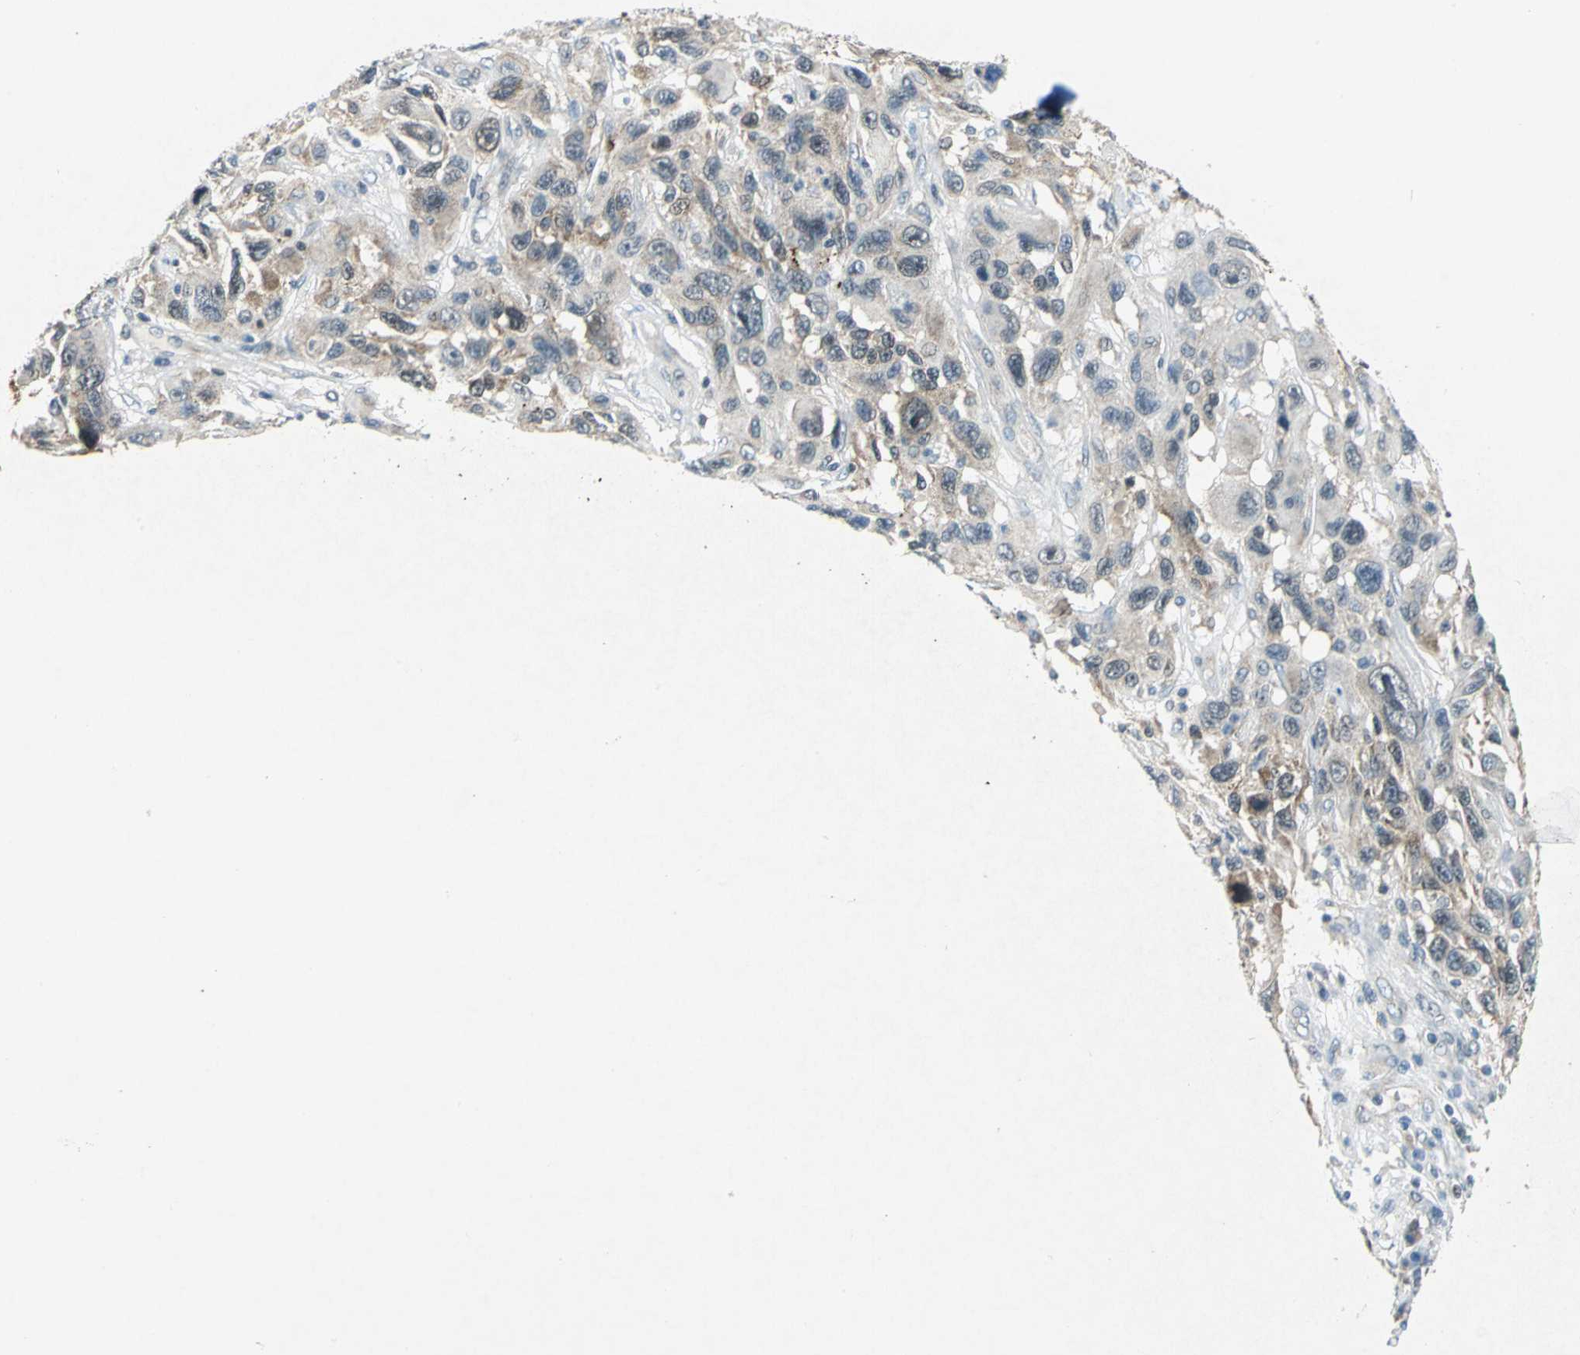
{"staining": {"intensity": "moderate", "quantity": ">75%", "location": "cytoplasmic/membranous"}, "tissue": "melanoma", "cell_type": "Tumor cells", "image_type": "cancer", "snomed": [{"axis": "morphology", "description": "Malignant melanoma, NOS"}, {"axis": "topography", "description": "Skin"}], "caption": "A brown stain shows moderate cytoplasmic/membranous staining of a protein in human malignant melanoma tumor cells.", "gene": "PIN1", "patient": {"sex": "male", "age": 53}}